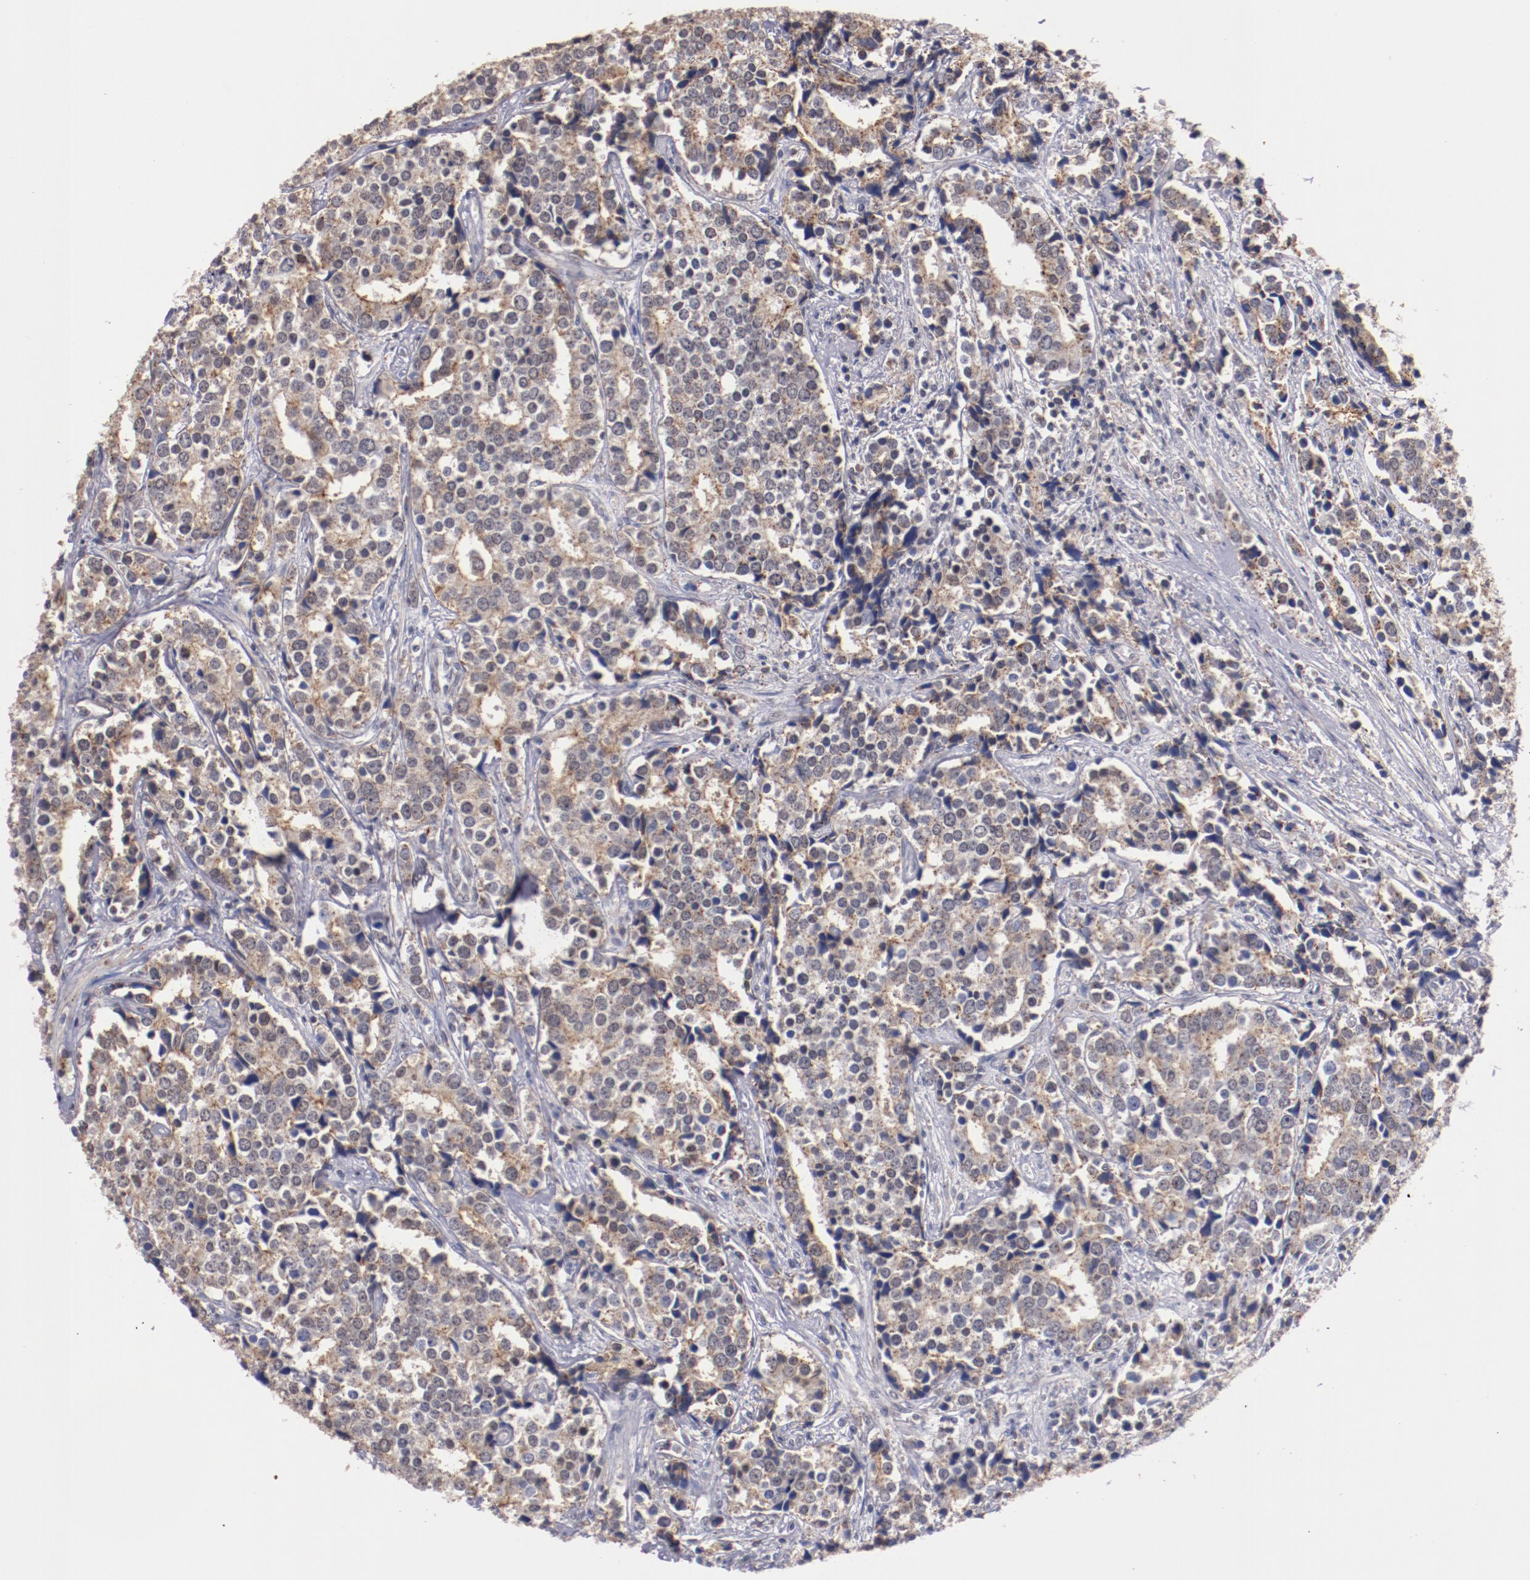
{"staining": {"intensity": "weak", "quantity": ">75%", "location": "cytoplasmic/membranous"}, "tissue": "prostate cancer", "cell_type": "Tumor cells", "image_type": "cancer", "snomed": [{"axis": "morphology", "description": "Adenocarcinoma, High grade"}, {"axis": "topography", "description": "Prostate"}], "caption": "DAB immunohistochemical staining of prostate high-grade adenocarcinoma shows weak cytoplasmic/membranous protein staining in about >75% of tumor cells.", "gene": "SYP", "patient": {"sex": "male", "age": 71}}